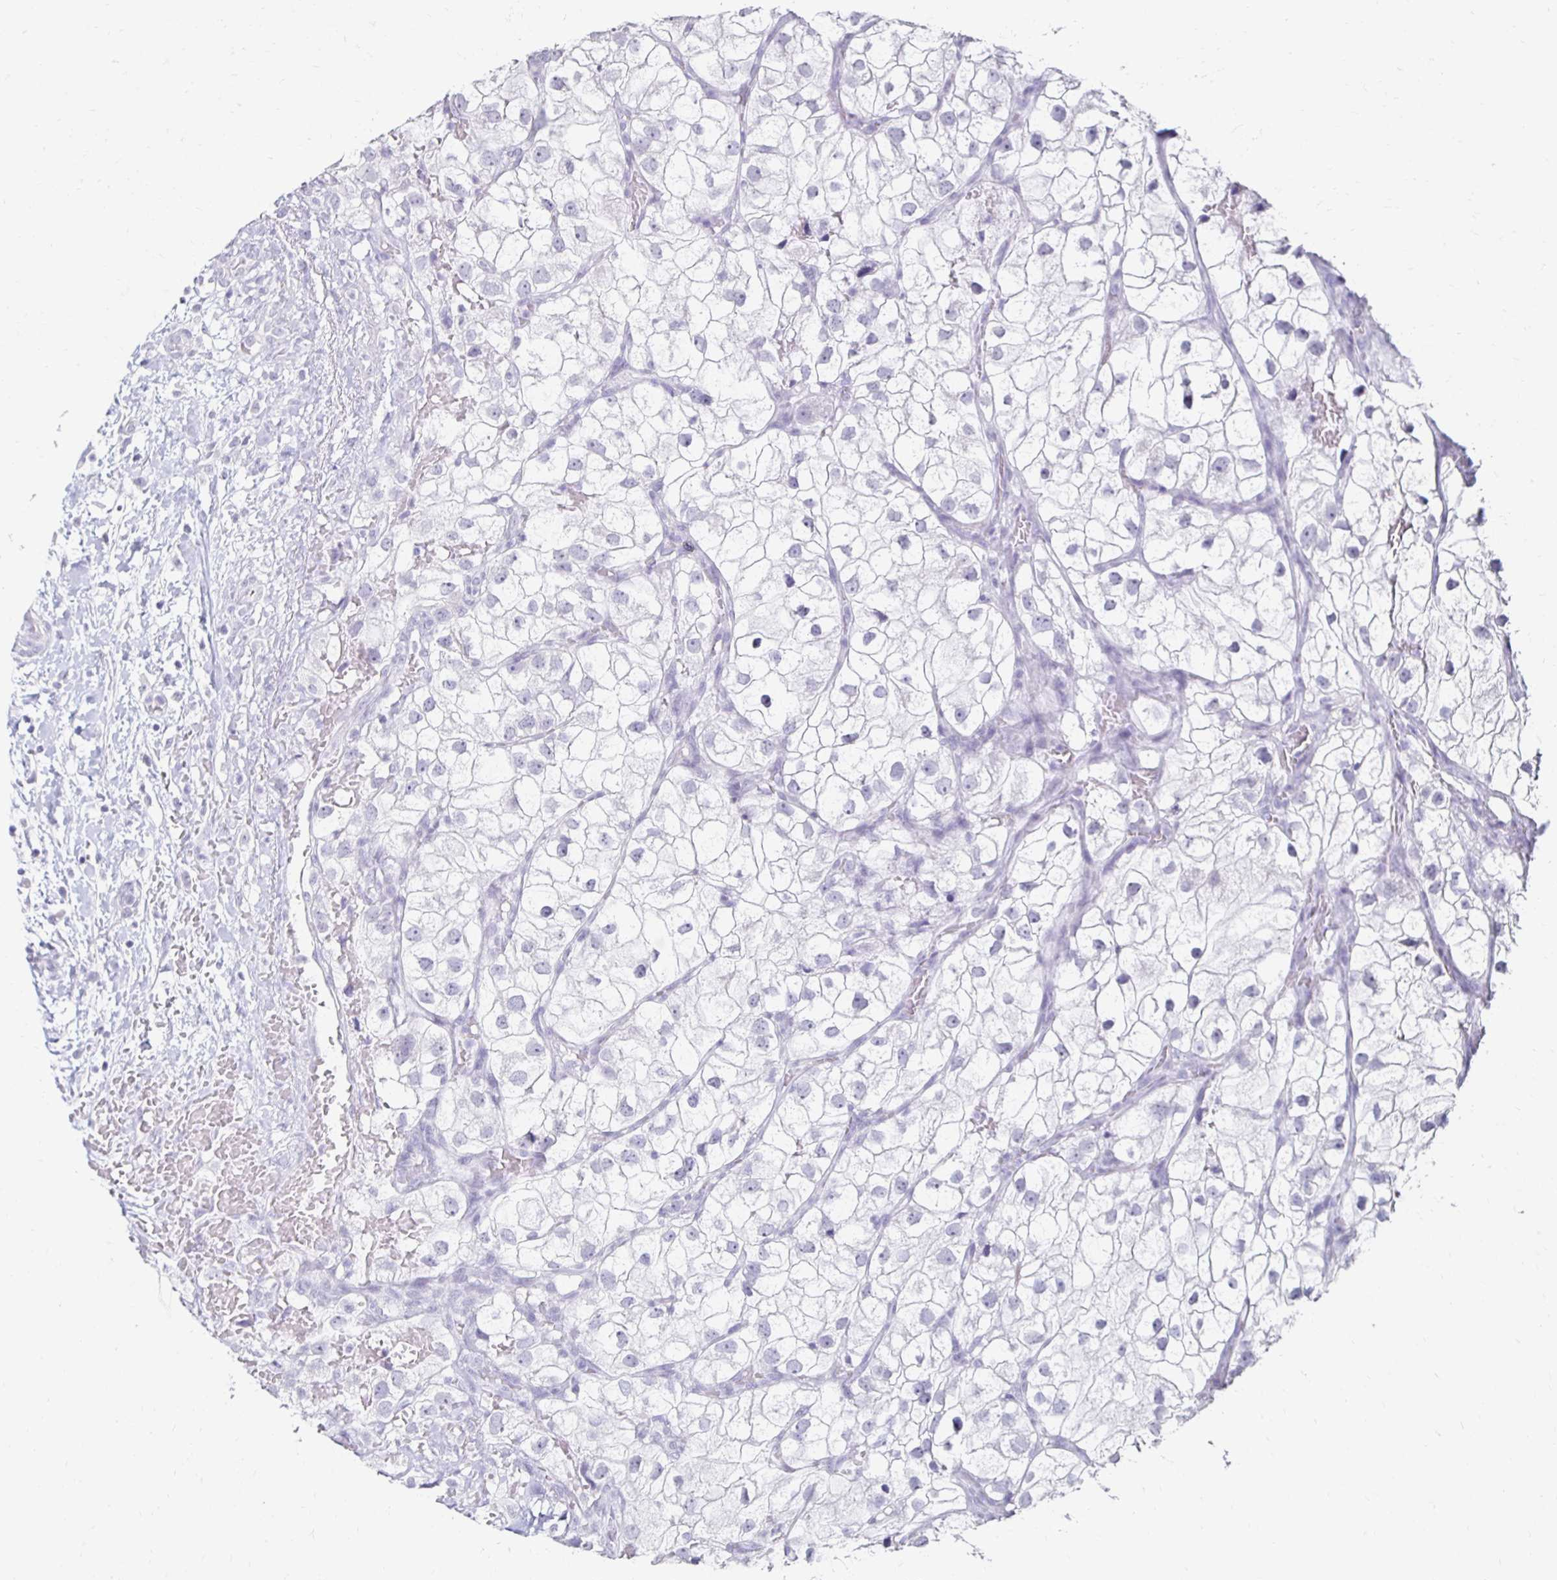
{"staining": {"intensity": "negative", "quantity": "none", "location": "none"}, "tissue": "renal cancer", "cell_type": "Tumor cells", "image_type": "cancer", "snomed": [{"axis": "morphology", "description": "Adenocarcinoma, NOS"}, {"axis": "topography", "description": "Kidney"}], "caption": "Immunohistochemistry (IHC) of human renal adenocarcinoma demonstrates no expression in tumor cells. (DAB immunohistochemistry (IHC) with hematoxylin counter stain).", "gene": "TOMM34", "patient": {"sex": "male", "age": 59}}